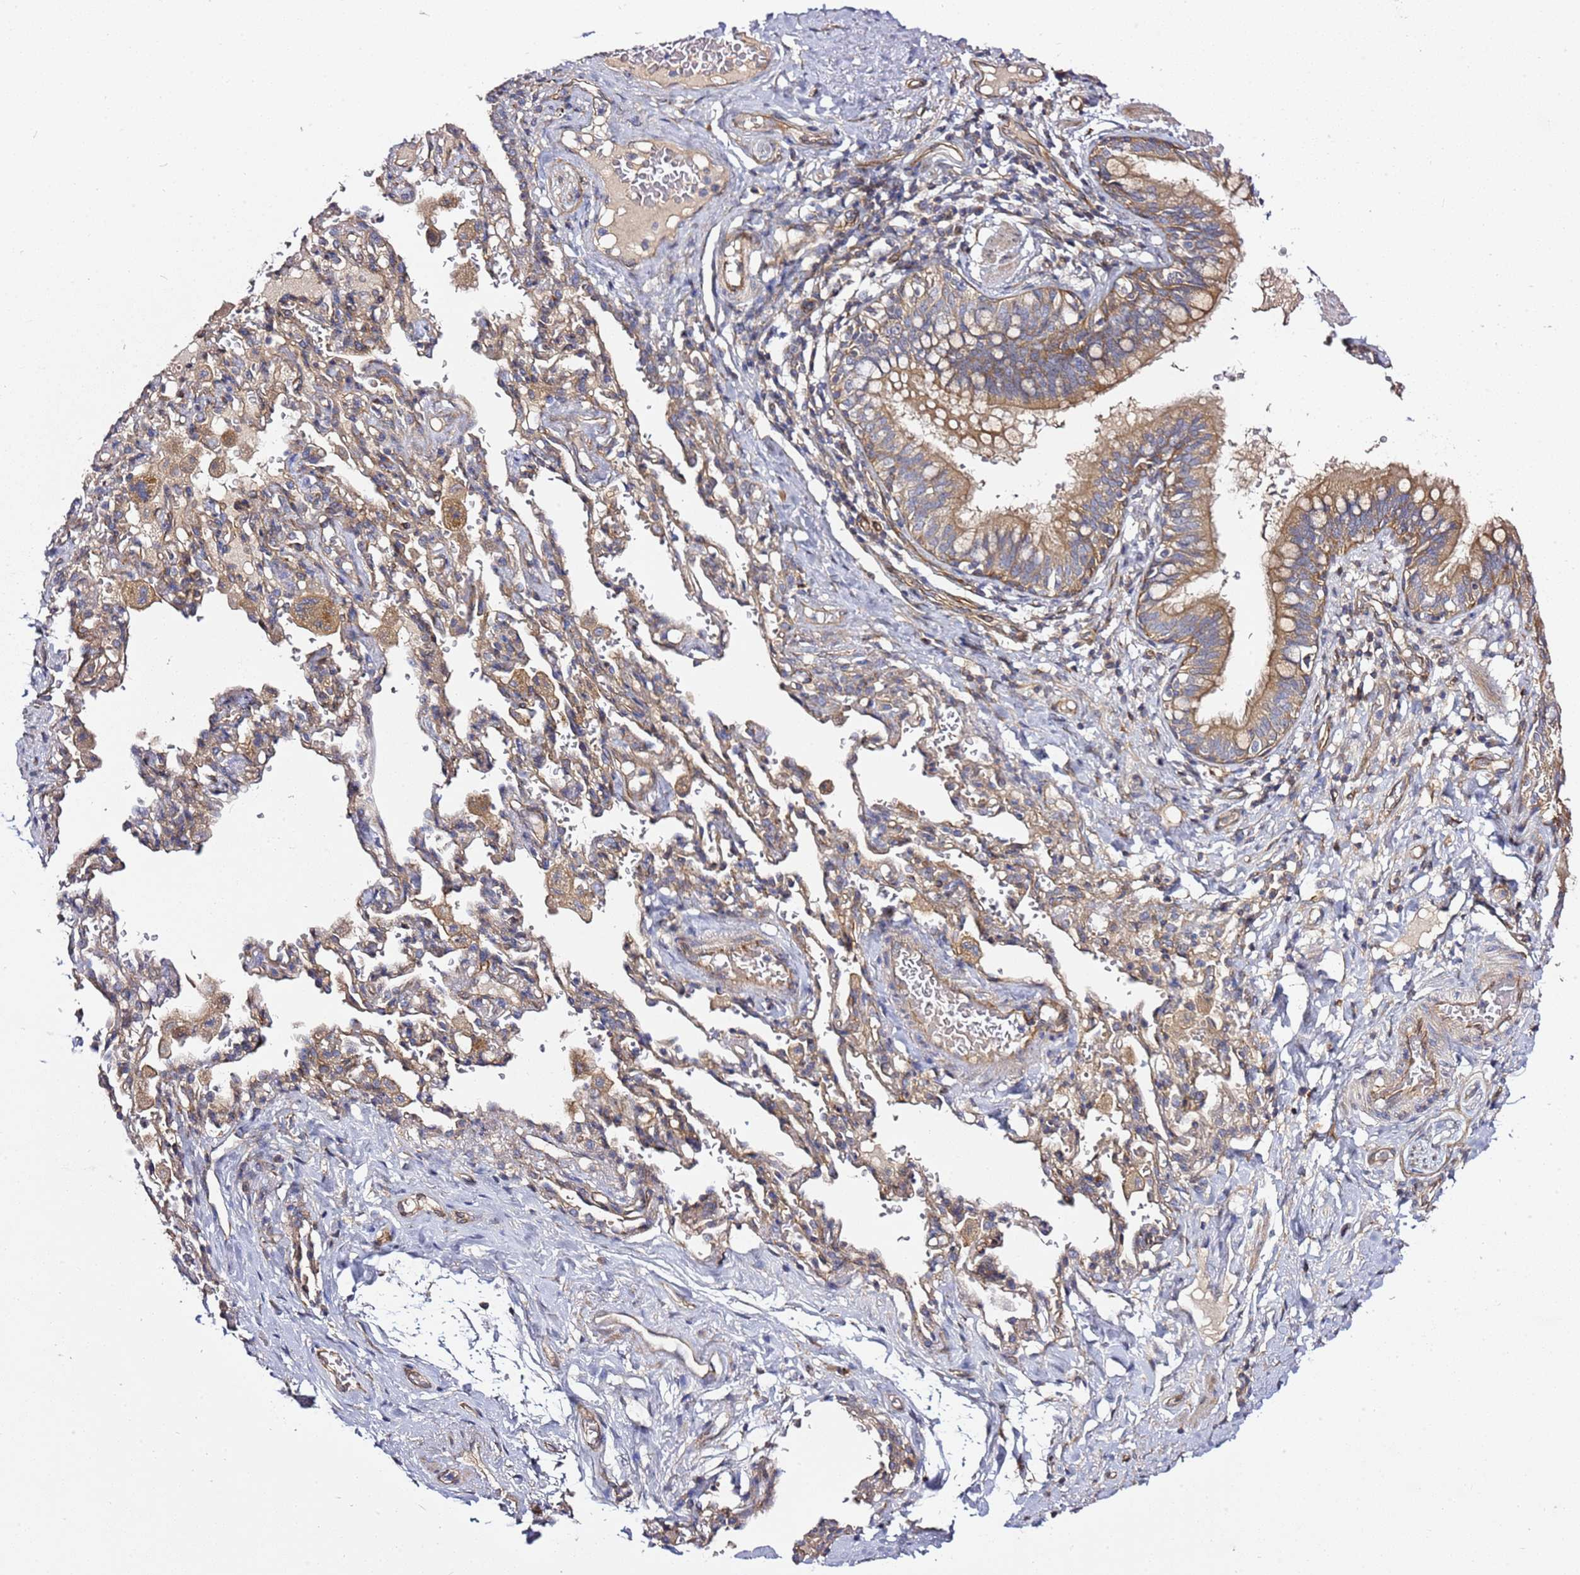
{"staining": {"intensity": "strong", "quantity": ">75%", "location": "cytoplasmic/membranous"}, "tissue": "bronchus", "cell_type": "Respiratory epithelial cells", "image_type": "normal", "snomed": [{"axis": "morphology", "description": "Normal tissue, NOS"}, {"axis": "topography", "description": "Cartilage tissue"}, {"axis": "topography", "description": "Bronchus"}], "caption": "A brown stain shows strong cytoplasmic/membranous expression of a protein in respiratory epithelial cells of normal human bronchus. The staining is performed using DAB brown chromogen to label protein expression. The nuclei are counter-stained blue using hematoxylin.", "gene": "GNL1", "patient": {"sex": "female", "age": 36}}